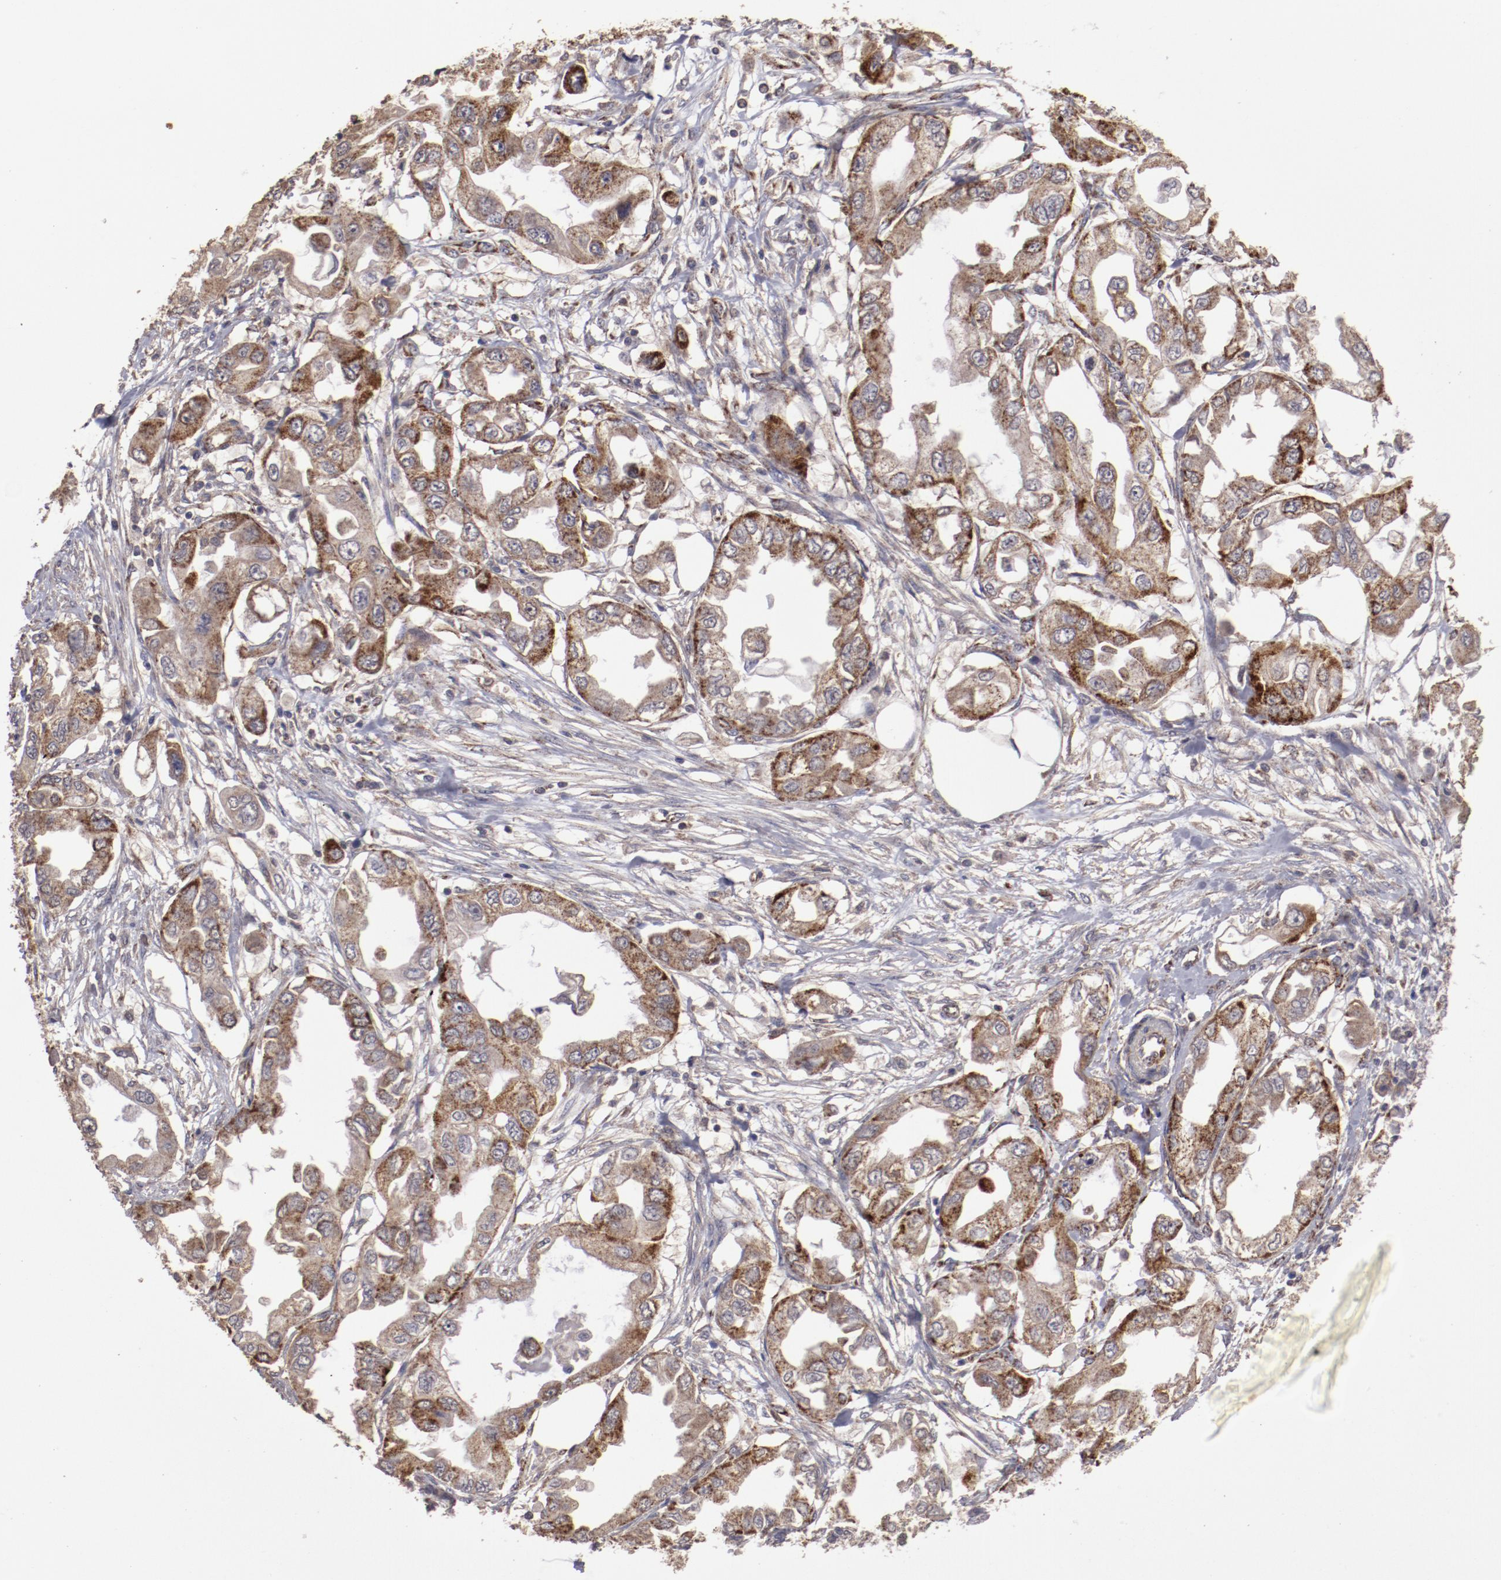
{"staining": {"intensity": "strong", "quantity": "25%-75%", "location": "cytoplasmic/membranous"}, "tissue": "endometrial cancer", "cell_type": "Tumor cells", "image_type": "cancer", "snomed": [{"axis": "morphology", "description": "Adenocarcinoma, NOS"}, {"axis": "topography", "description": "Endometrium"}], "caption": "A histopathology image showing strong cytoplasmic/membranous positivity in about 25%-75% of tumor cells in endometrial adenocarcinoma, as visualized by brown immunohistochemical staining.", "gene": "FAT1", "patient": {"sex": "female", "age": 67}}